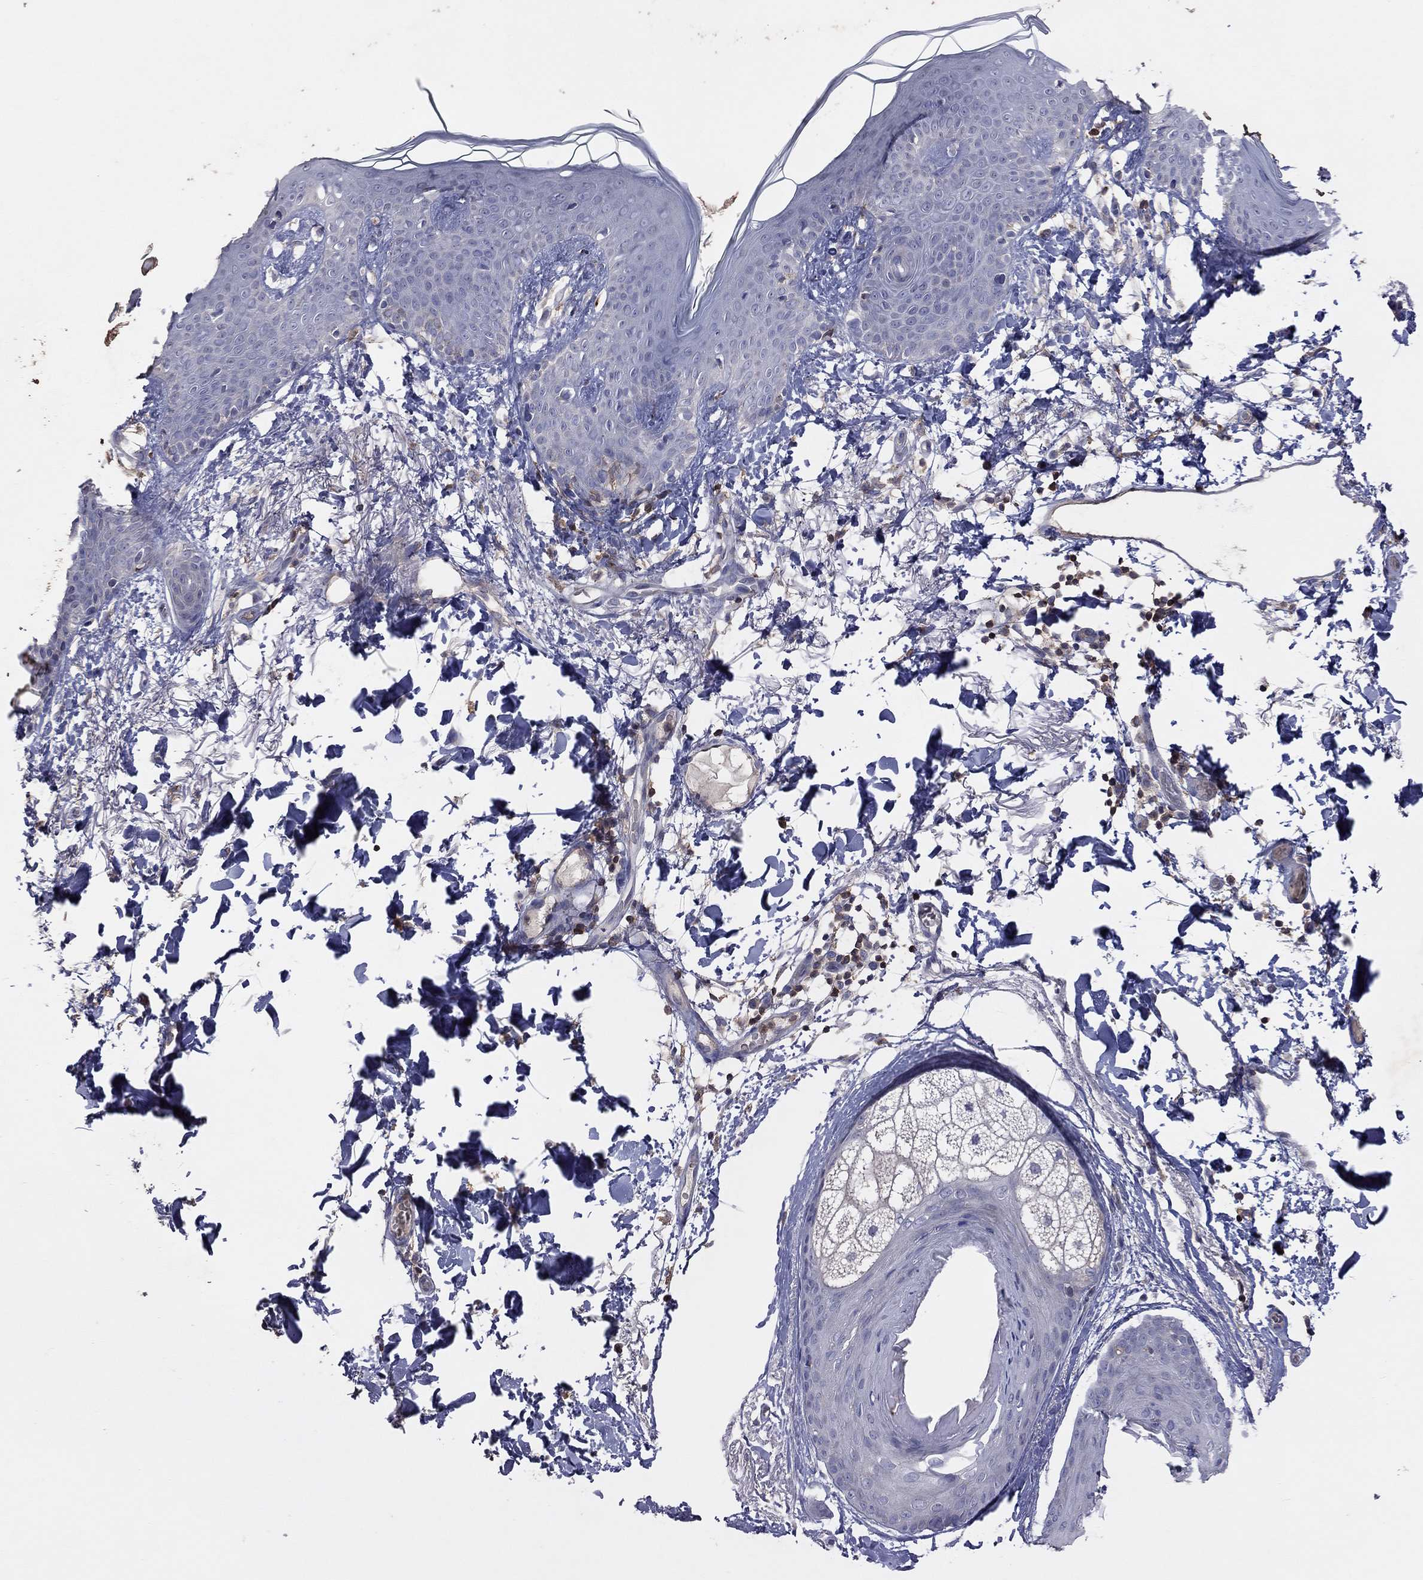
{"staining": {"intensity": "negative", "quantity": "none", "location": "none"}, "tissue": "skin cancer", "cell_type": "Tumor cells", "image_type": "cancer", "snomed": [{"axis": "morphology", "description": "Normal tissue, NOS"}, {"axis": "morphology", "description": "Basal cell carcinoma"}, {"axis": "topography", "description": "Skin"}], "caption": "This is an IHC histopathology image of human basal cell carcinoma (skin). There is no staining in tumor cells.", "gene": "IPCEF1", "patient": {"sex": "male", "age": 84}}